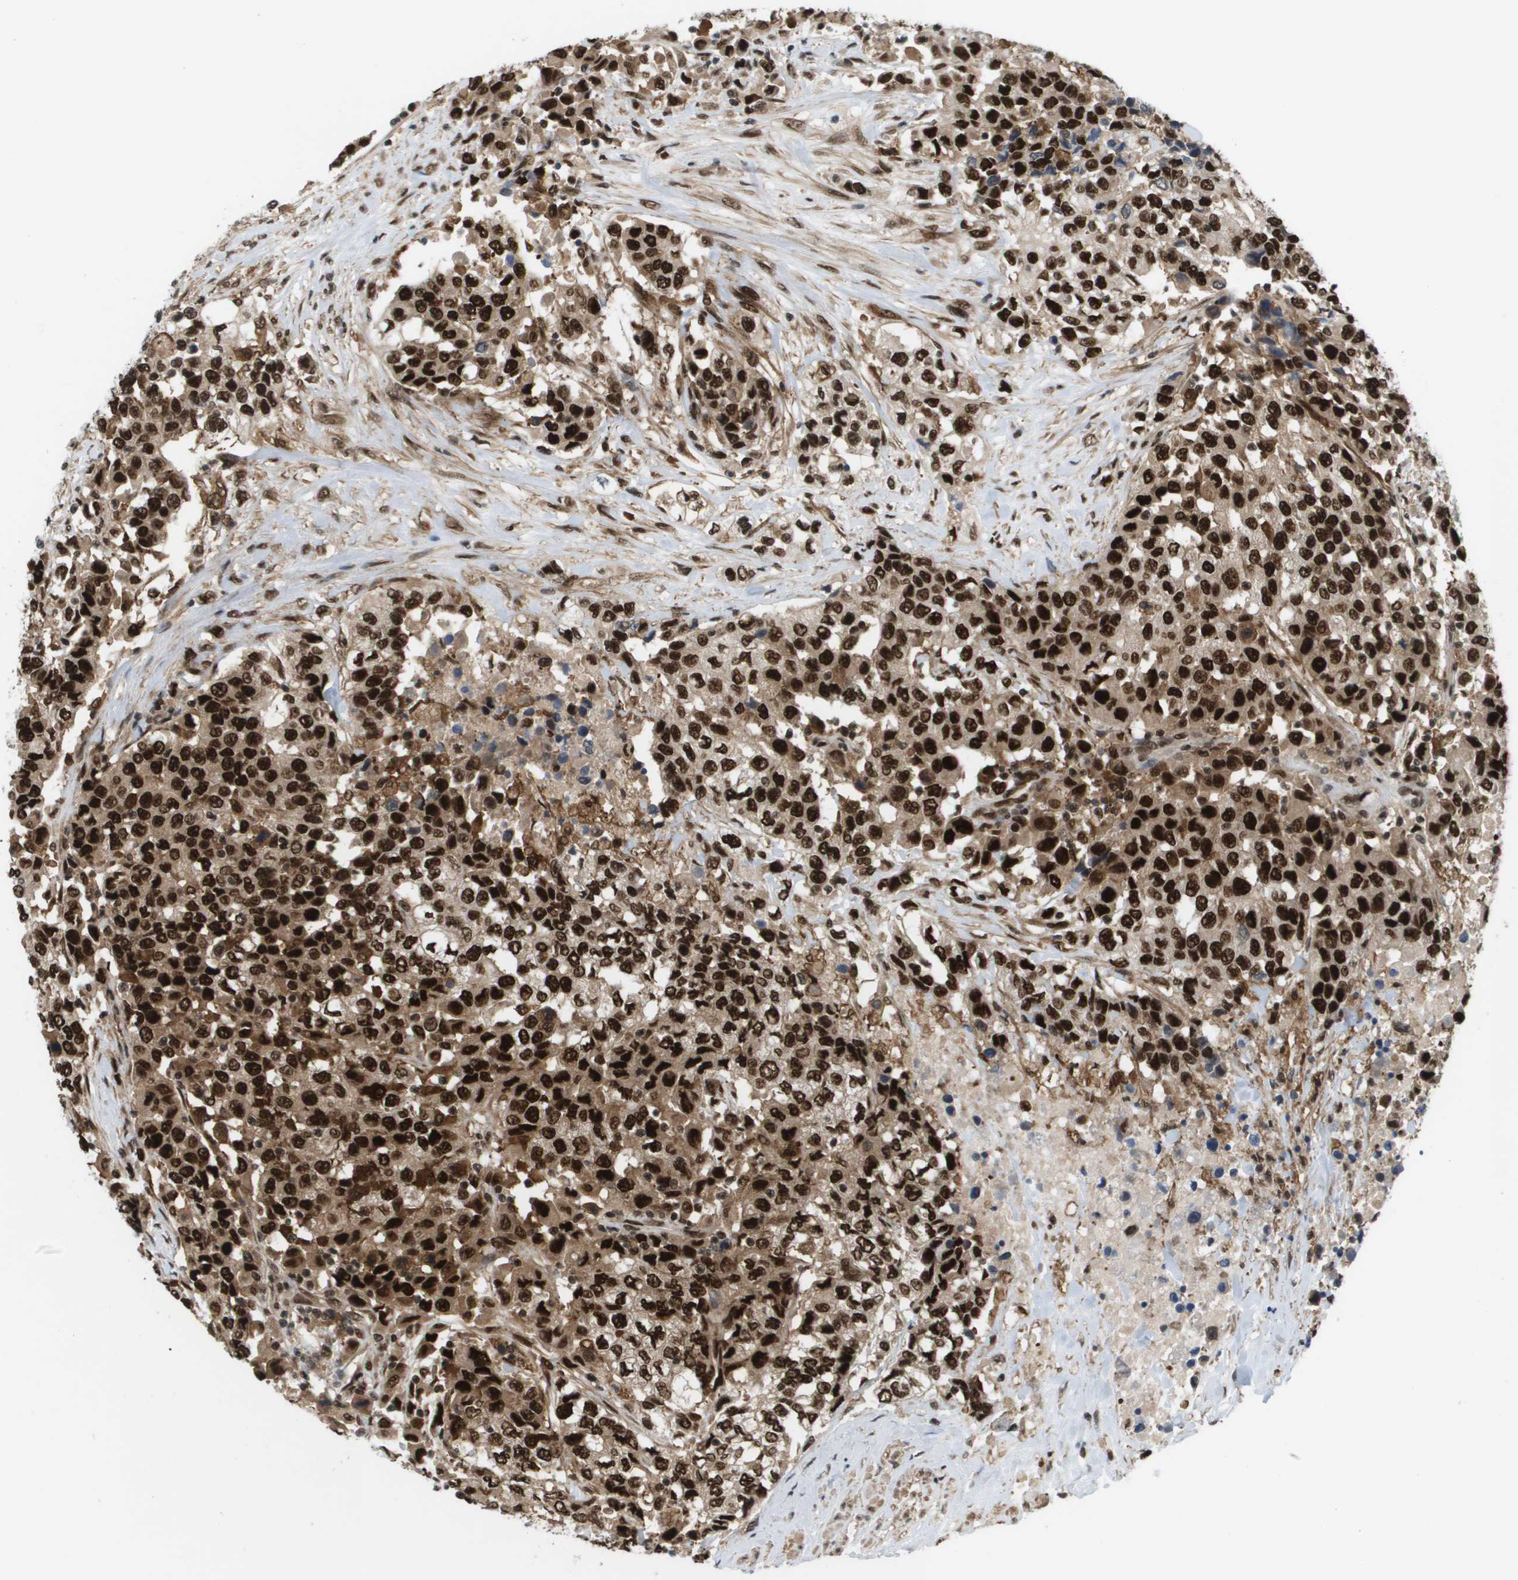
{"staining": {"intensity": "strong", "quantity": ">75%", "location": "cytoplasmic/membranous,nuclear"}, "tissue": "urothelial cancer", "cell_type": "Tumor cells", "image_type": "cancer", "snomed": [{"axis": "morphology", "description": "Urothelial carcinoma, High grade"}, {"axis": "topography", "description": "Urinary bladder"}], "caption": "Immunohistochemistry (IHC) (DAB) staining of urothelial cancer shows strong cytoplasmic/membranous and nuclear protein positivity in about >75% of tumor cells.", "gene": "PRCC", "patient": {"sex": "female", "age": 80}}